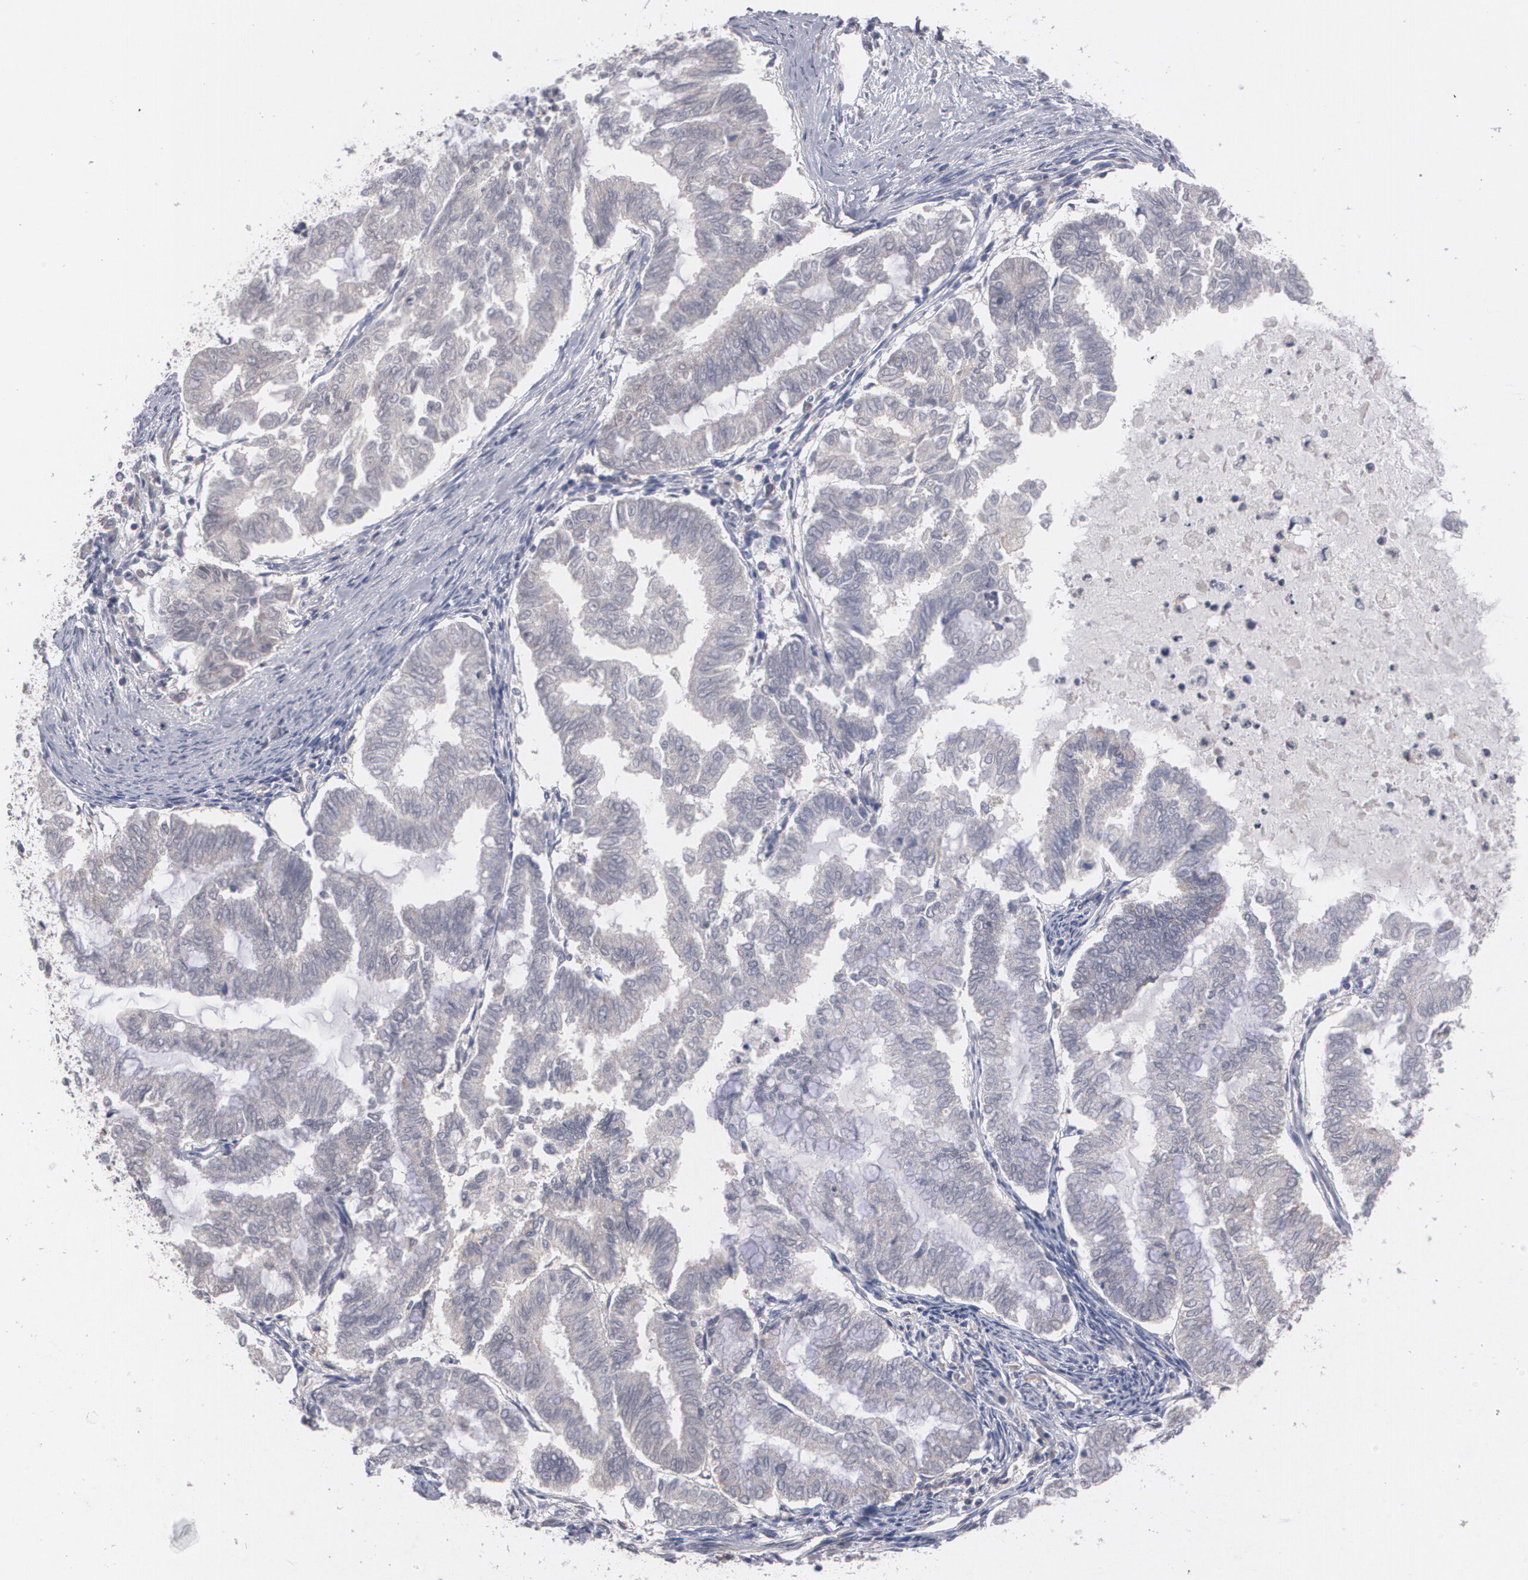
{"staining": {"intensity": "negative", "quantity": "none", "location": "none"}, "tissue": "endometrial cancer", "cell_type": "Tumor cells", "image_type": "cancer", "snomed": [{"axis": "morphology", "description": "Adenocarcinoma, NOS"}, {"axis": "topography", "description": "Endometrium"}], "caption": "An IHC micrograph of endometrial cancer (adenocarcinoma) is shown. There is no staining in tumor cells of endometrial cancer (adenocarcinoma). (Stains: DAB immunohistochemistry (IHC) with hematoxylin counter stain, Microscopy: brightfield microscopy at high magnification).", "gene": "HTT", "patient": {"sex": "female", "age": 79}}